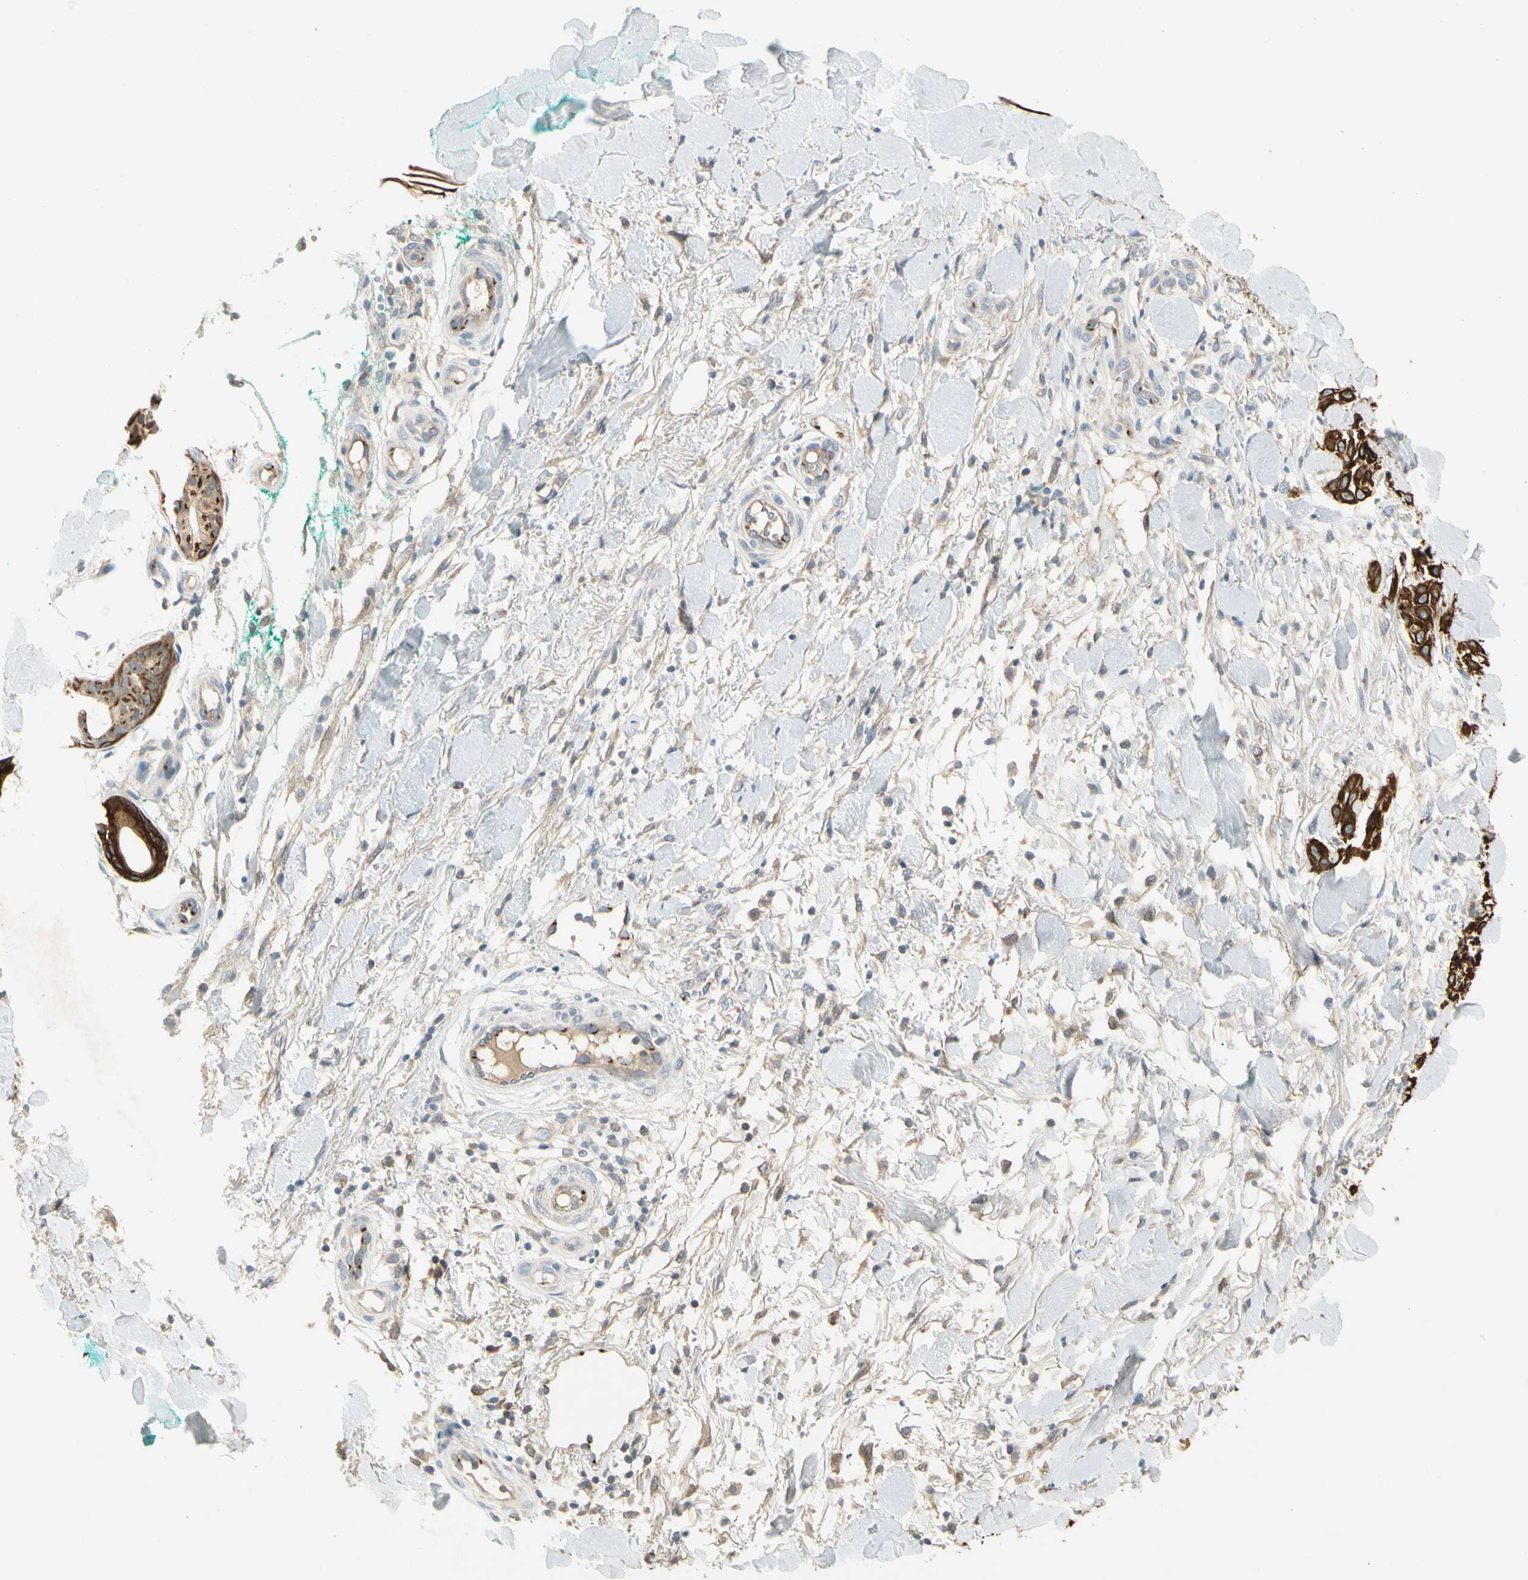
{"staining": {"intensity": "strong", "quantity": ">75%", "location": "cytoplasmic/membranous"}, "tissue": "skin cancer", "cell_type": "Tumor cells", "image_type": "cancer", "snomed": [{"axis": "morphology", "description": "Squamous cell carcinoma, NOS"}, {"axis": "topography", "description": "Skin"}], "caption": "Immunohistochemistry (DAB (3,3'-diaminobenzidine)) staining of skin squamous cell carcinoma demonstrates strong cytoplasmic/membranous protein staining in approximately >75% of tumor cells. The staining is performed using DAB (3,3'-diaminobenzidine) brown chromogen to label protein expression. The nuclei are counter-stained blue using hematoxylin.", "gene": "MANSC1", "patient": {"sex": "female", "age": 42}}